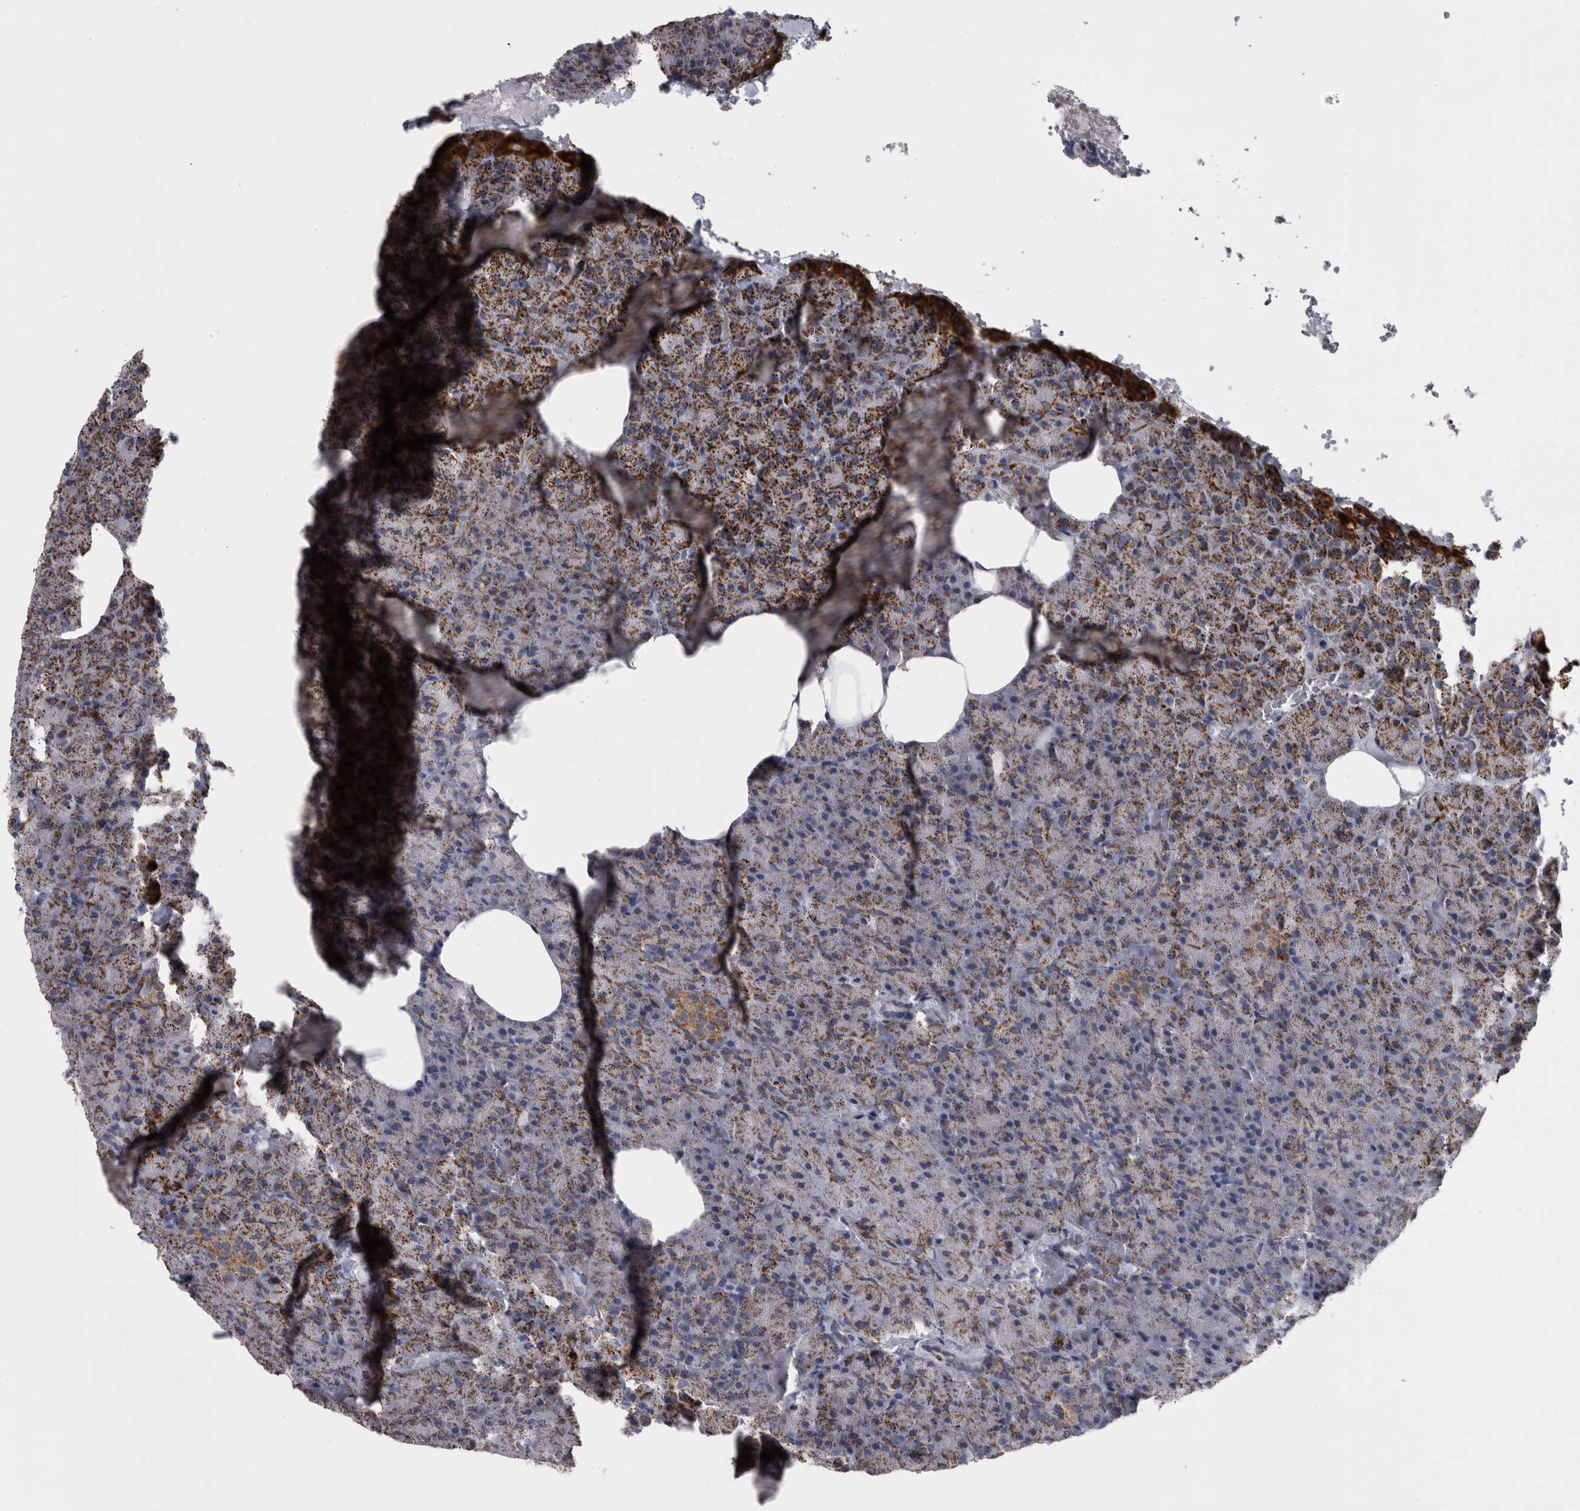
{"staining": {"intensity": "strong", "quantity": ">75%", "location": "cytoplasmic/membranous"}, "tissue": "pancreas", "cell_type": "Exocrine glandular cells", "image_type": "normal", "snomed": [{"axis": "morphology", "description": "Normal tissue, NOS"}, {"axis": "morphology", "description": "Carcinoid, malignant, NOS"}, {"axis": "topography", "description": "Pancreas"}], "caption": "The photomicrograph shows immunohistochemical staining of normal pancreas. There is strong cytoplasmic/membranous staining is identified in approximately >75% of exocrine glandular cells.", "gene": "DBT", "patient": {"sex": "female", "age": 35}}